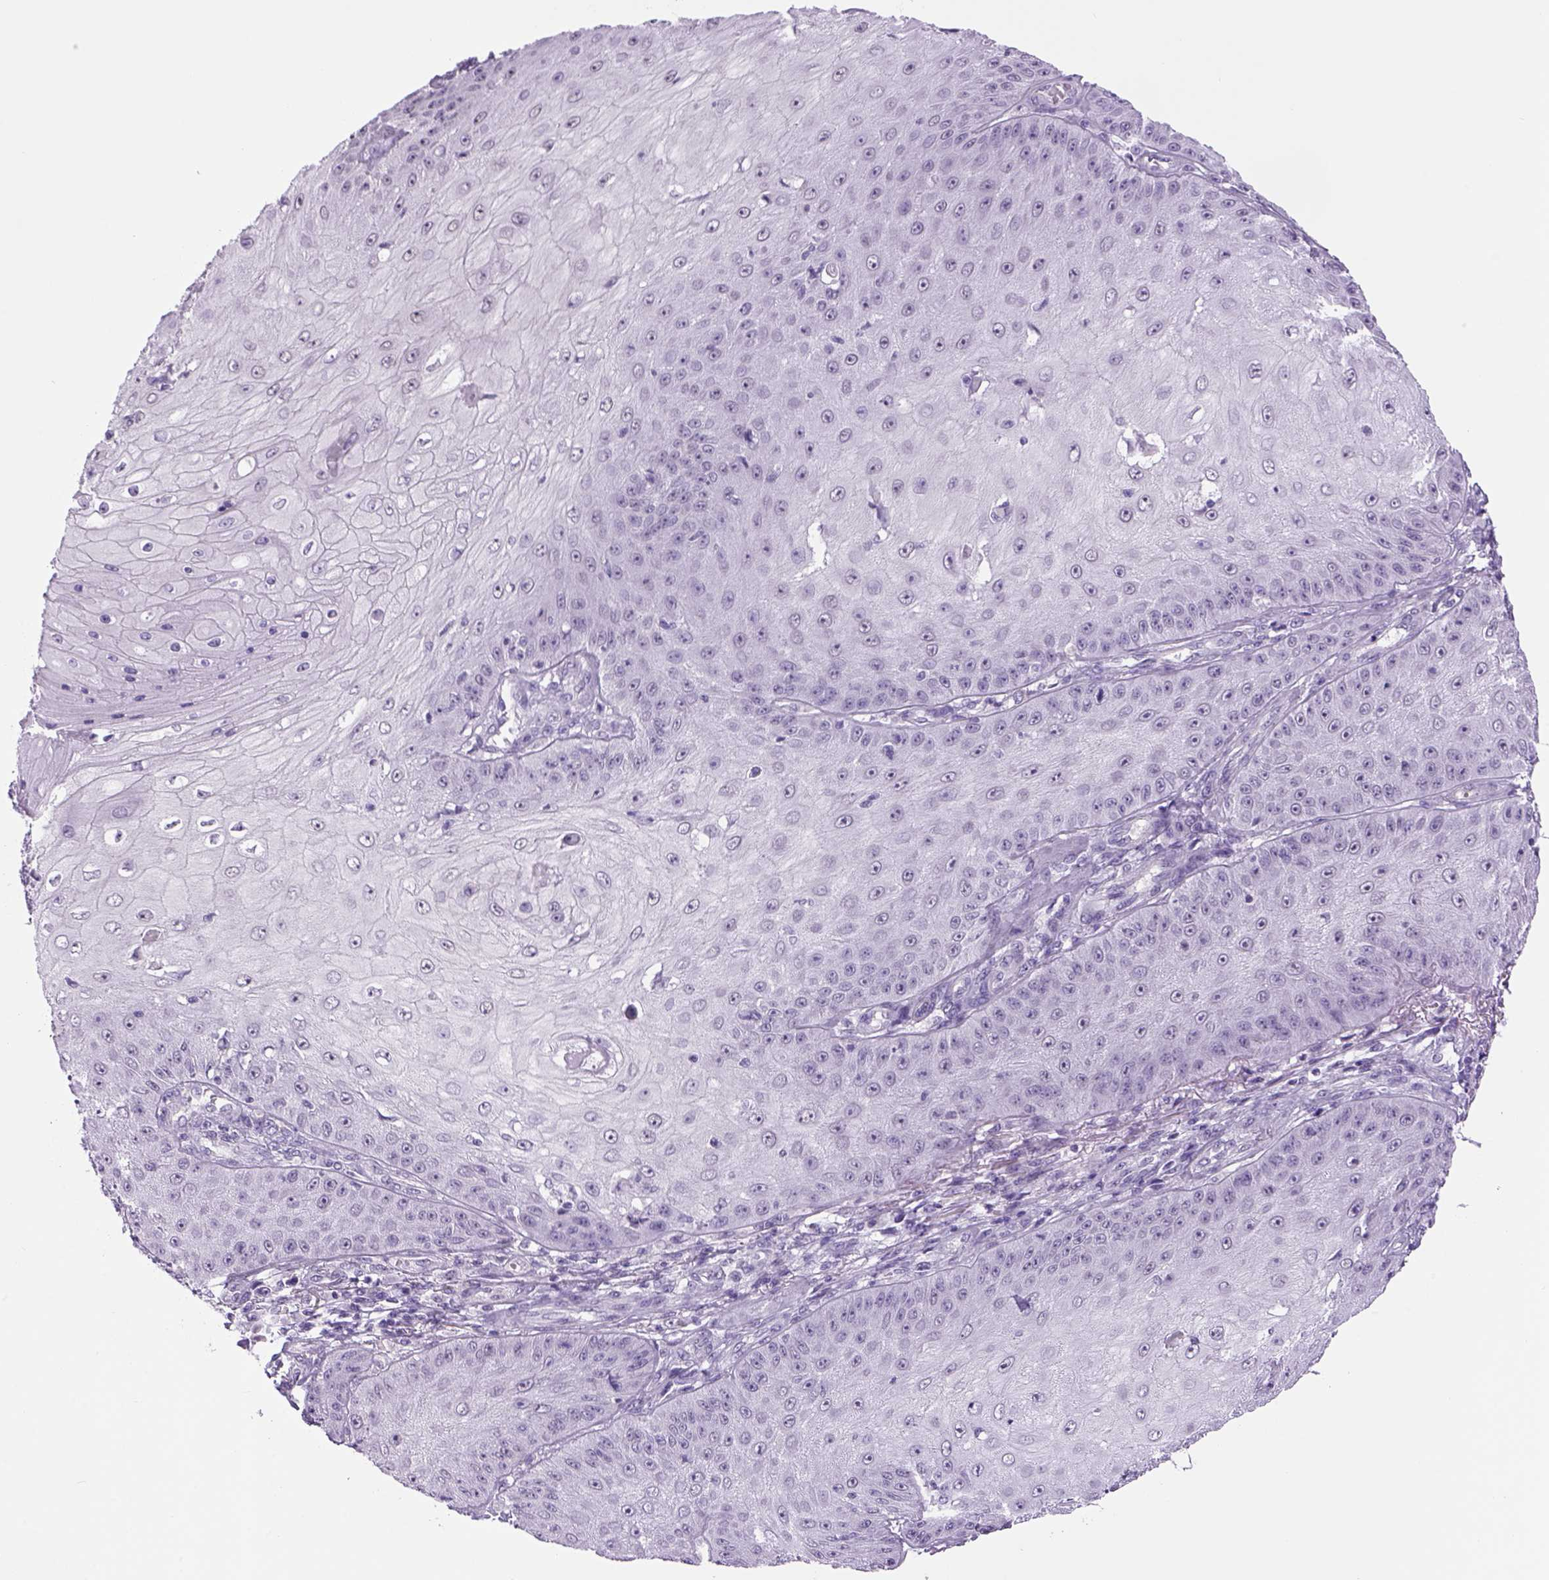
{"staining": {"intensity": "negative", "quantity": "none", "location": "none"}, "tissue": "skin cancer", "cell_type": "Tumor cells", "image_type": "cancer", "snomed": [{"axis": "morphology", "description": "Squamous cell carcinoma, NOS"}, {"axis": "topography", "description": "Skin"}], "caption": "The photomicrograph demonstrates no significant expression in tumor cells of squamous cell carcinoma (skin).", "gene": "DBH", "patient": {"sex": "male", "age": 70}}